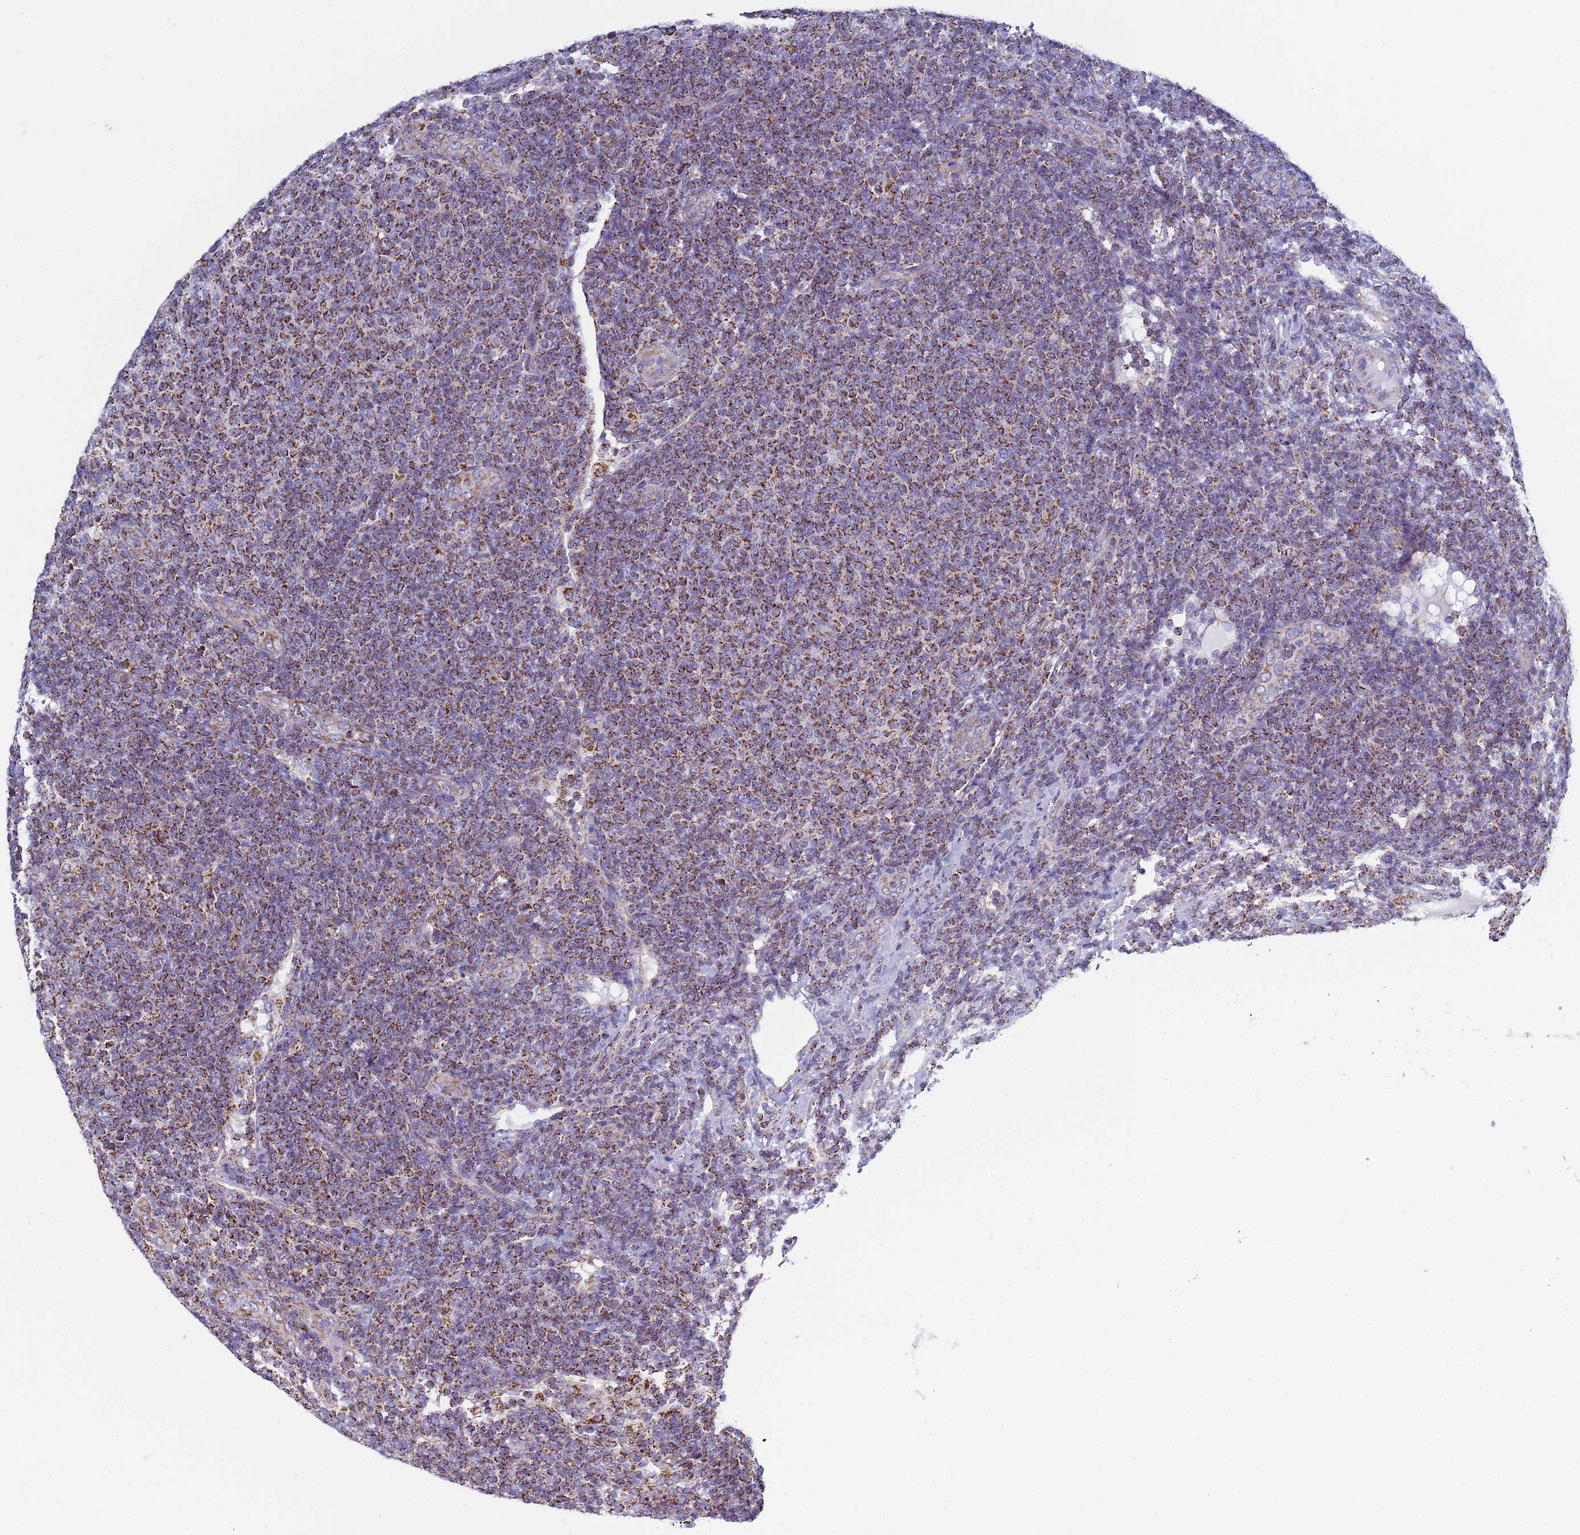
{"staining": {"intensity": "strong", "quantity": "25%-75%", "location": "cytoplasmic/membranous"}, "tissue": "lymphoma", "cell_type": "Tumor cells", "image_type": "cancer", "snomed": [{"axis": "morphology", "description": "Malignant lymphoma, non-Hodgkin's type, Low grade"}, {"axis": "topography", "description": "Lymph node"}], "caption": "Lymphoma tissue demonstrates strong cytoplasmic/membranous staining in approximately 25%-75% of tumor cells, visualized by immunohistochemistry.", "gene": "COQ4", "patient": {"sex": "male", "age": 66}}